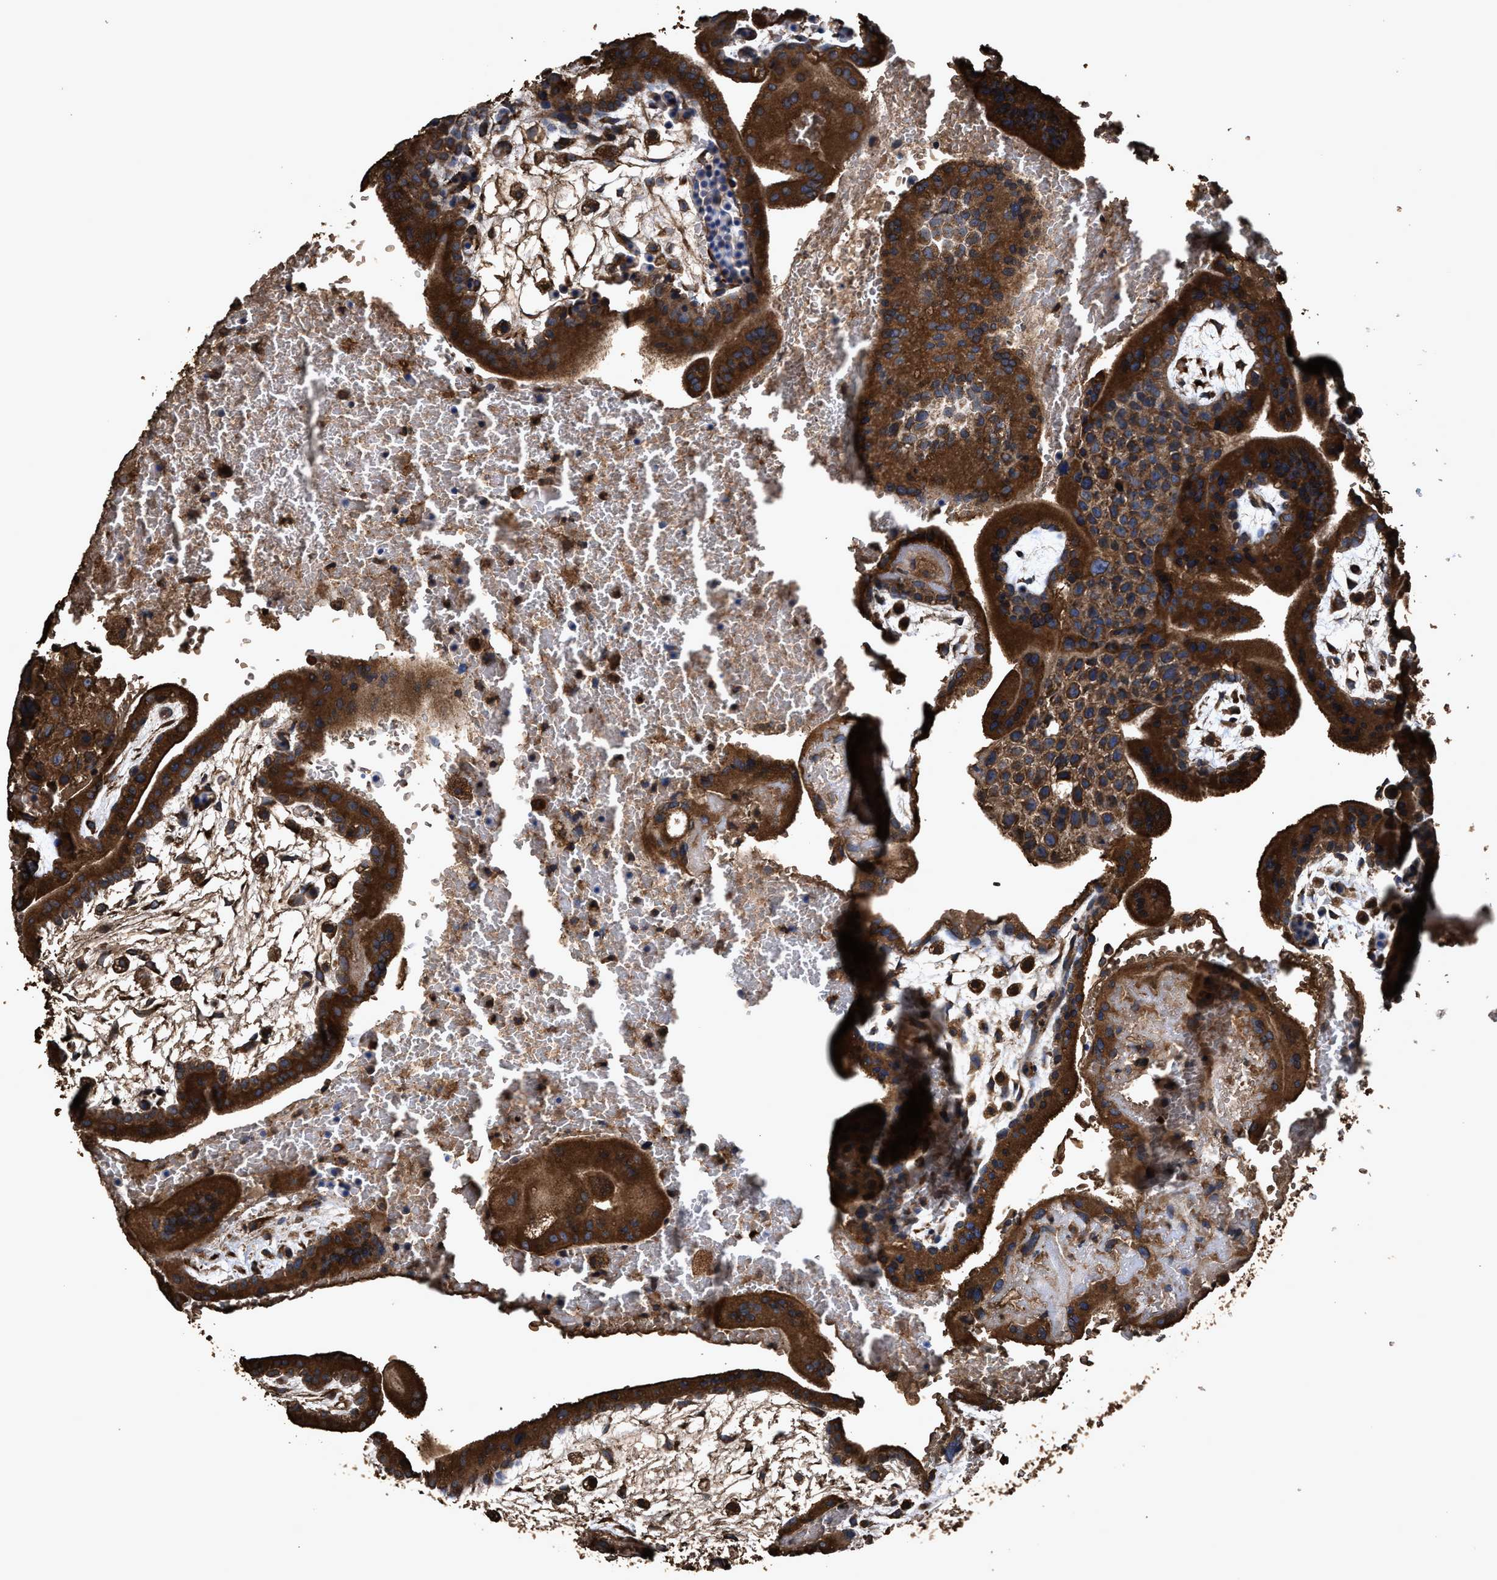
{"staining": {"intensity": "strong", "quantity": ">75%", "location": "cytoplasmic/membranous"}, "tissue": "placenta", "cell_type": "Decidual cells", "image_type": "normal", "snomed": [{"axis": "morphology", "description": "Normal tissue, NOS"}, {"axis": "topography", "description": "Placenta"}], "caption": "Placenta stained with immunohistochemistry (IHC) reveals strong cytoplasmic/membranous positivity in approximately >75% of decidual cells. Nuclei are stained in blue.", "gene": "ZMYND19", "patient": {"sex": "female", "age": 35}}